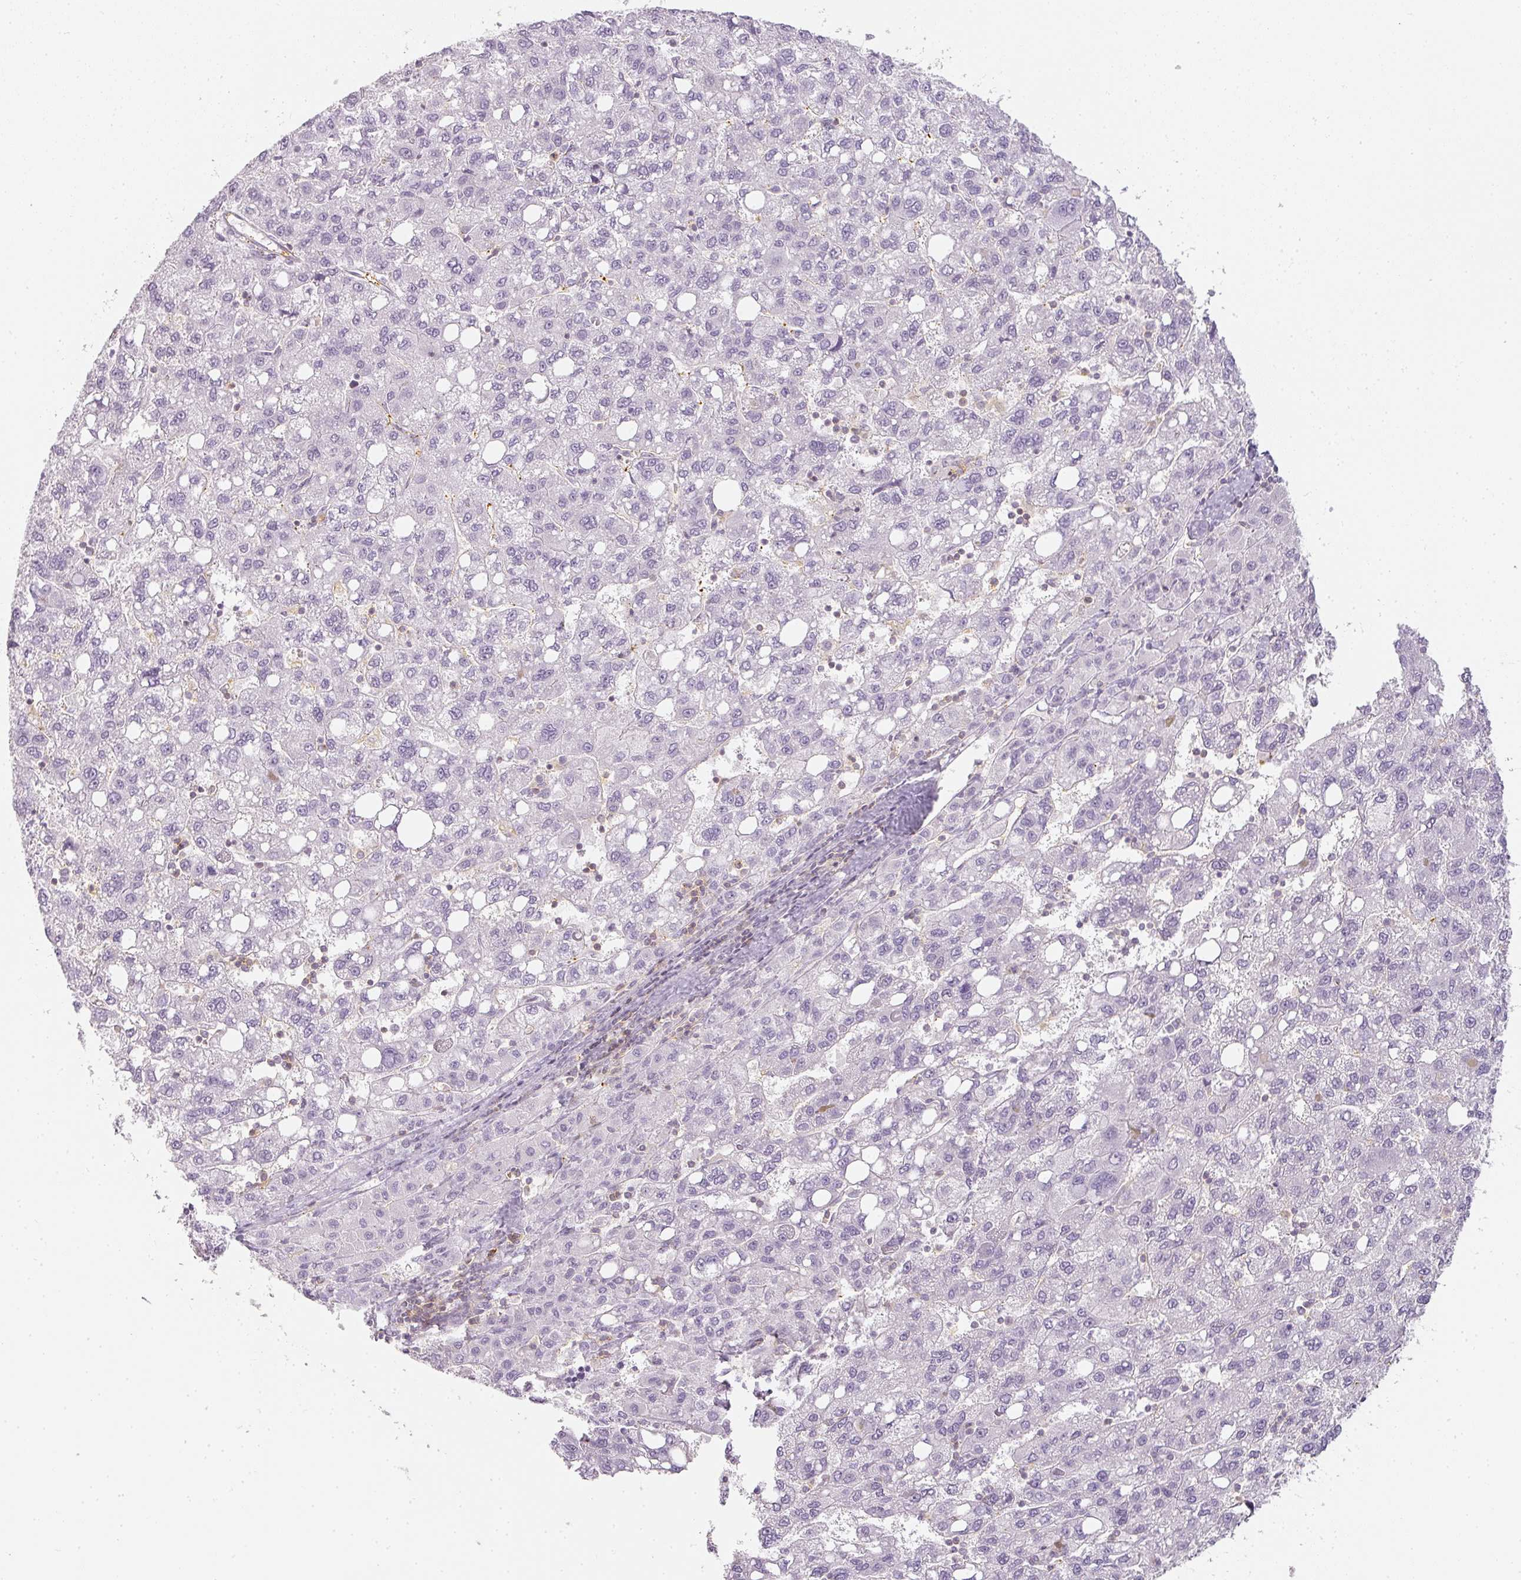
{"staining": {"intensity": "negative", "quantity": "none", "location": "none"}, "tissue": "liver cancer", "cell_type": "Tumor cells", "image_type": "cancer", "snomed": [{"axis": "morphology", "description": "Carcinoma, Hepatocellular, NOS"}, {"axis": "topography", "description": "Liver"}], "caption": "IHC image of liver hepatocellular carcinoma stained for a protein (brown), which shows no expression in tumor cells.", "gene": "TMEM42", "patient": {"sex": "female", "age": 82}}